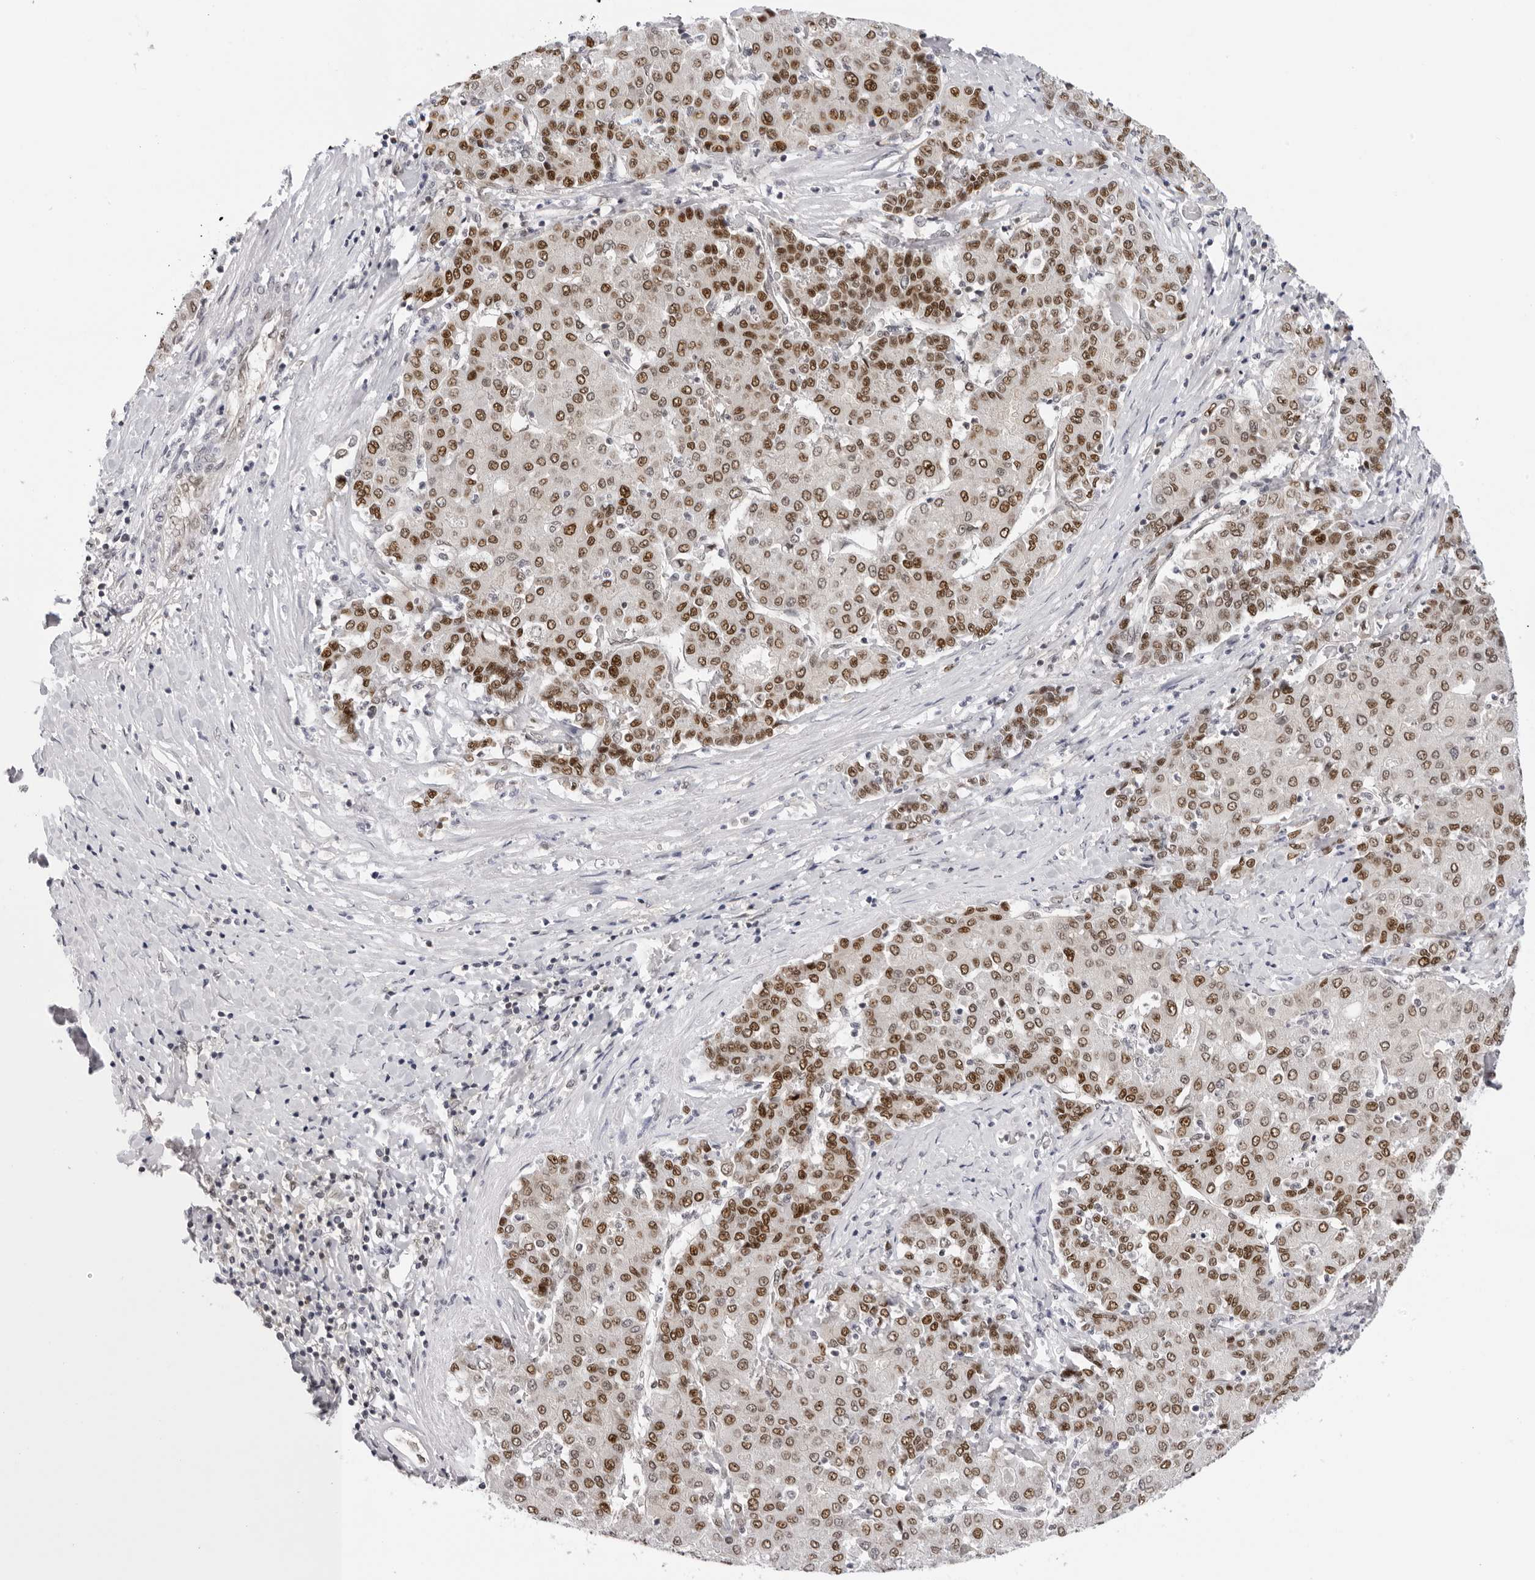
{"staining": {"intensity": "strong", "quantity": ">75%", "location": "nuclear"}, "tissue": "liver cancer", "cell_type": "Tumor cells", "image_type": "cancer", "snomed": [{"axis": "morphology", "description": "Carcinoma, Hepatocellular, NOS"}, {"axis": "topography", "description": "Liver"}], "caption": "DAB immunohistochemical staining of human liver cancer (hepatocellular carcinoma) demonstrates strong nuclear protein staining in approximately >75% of tumor cells.", "gene": "WDR77", "patient": {"sex": "male", "age": 65}}